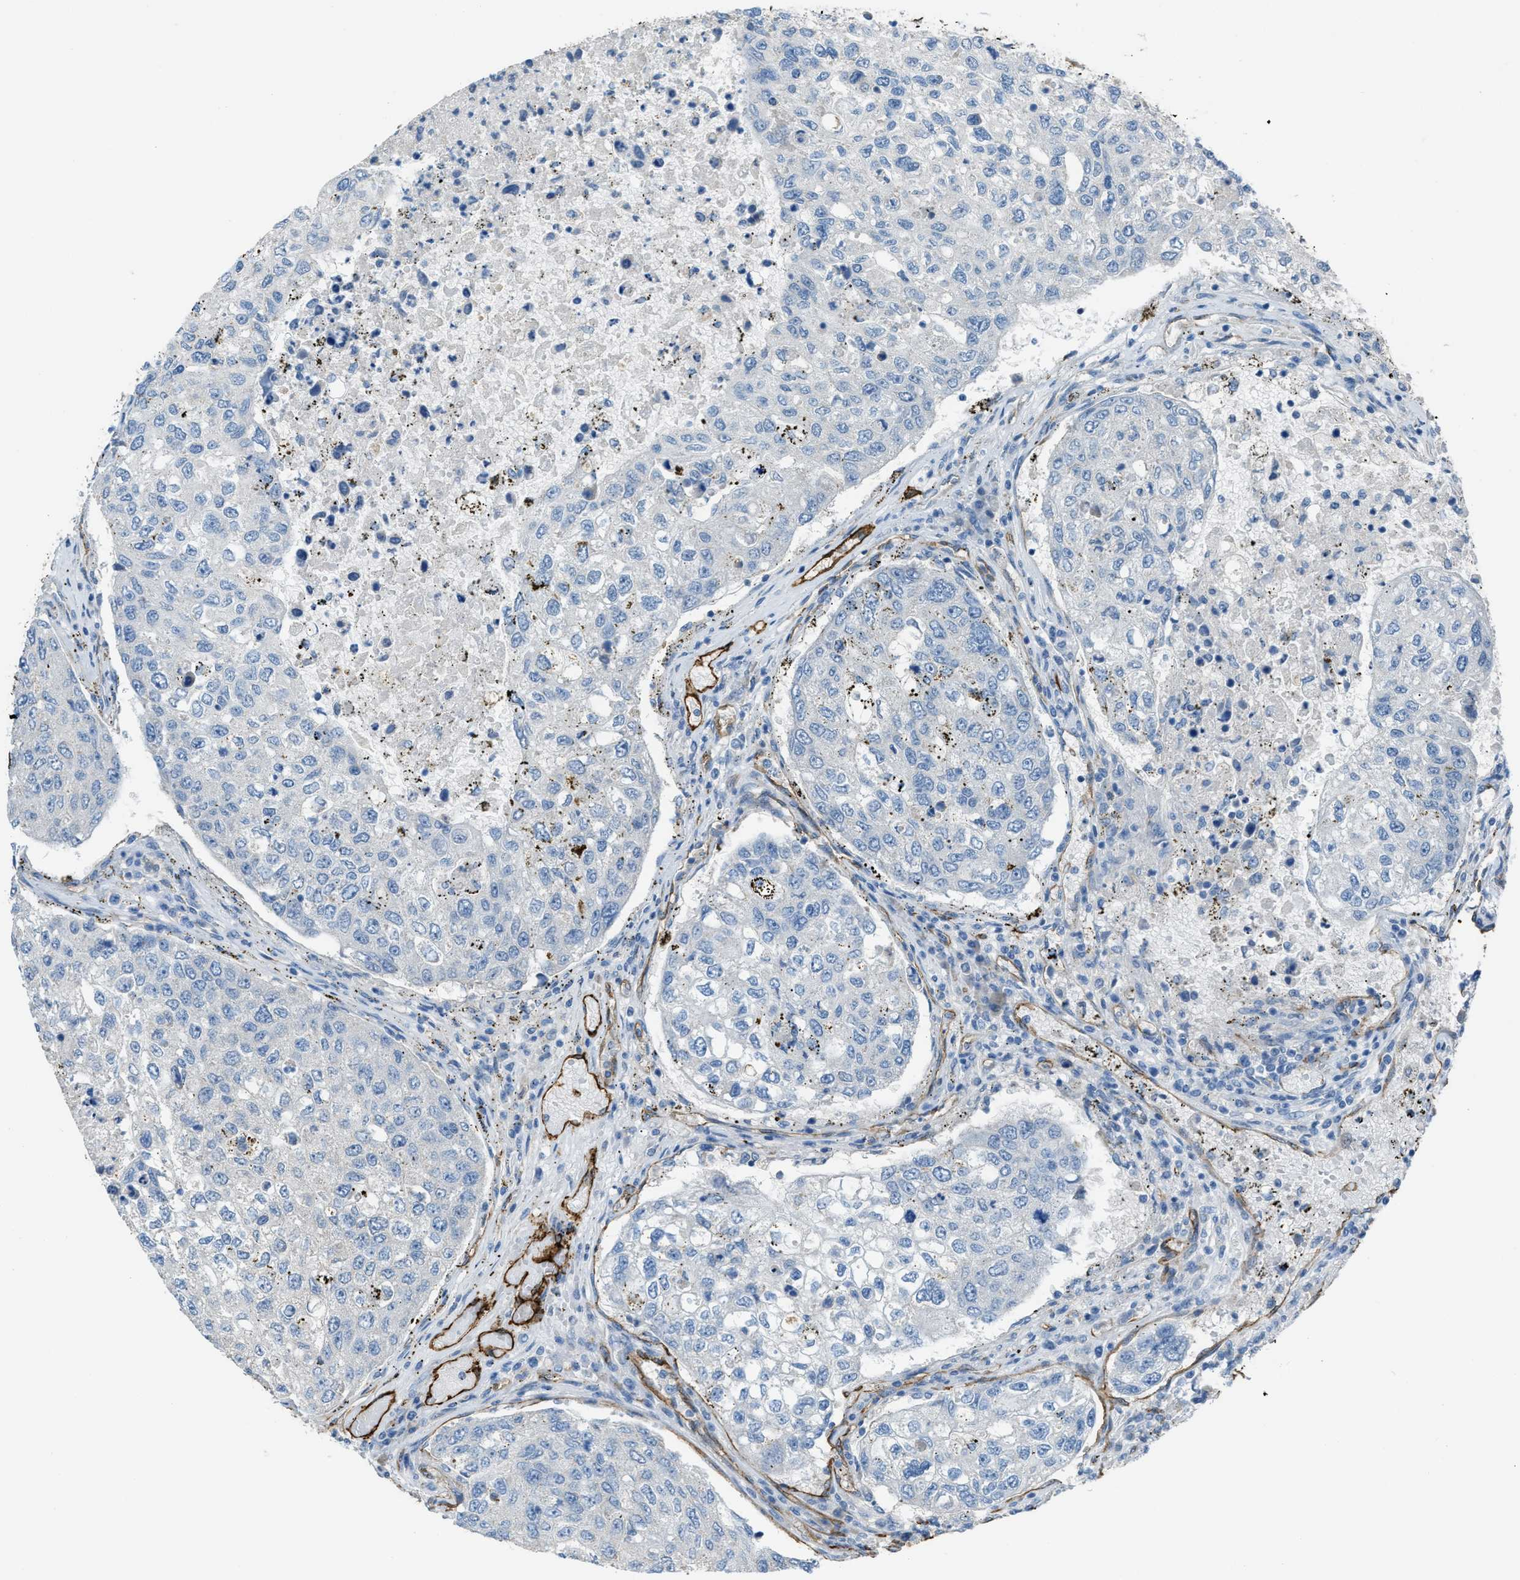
{"staining": {"intensity": "negative", "quantity": "none", "location": "none"}, "tissue": "urothelial cancer", "cell_type": "Tumor cells", "image_type": "cancer", "snomed": [{"axis": "morphology", "description": "Urothelial carcinoma, High grade"}, {"axis": "topography", "description": "Lymph node"}, {"axis": "topography", "description": "Urinary bladder"}], "caption": "Tumor cells show no significant staining in urothelial cancer. The staining is performed using DAB brown chromogen with nuclei counter-stained in using hematoxylin.", "gene": "SLC22A15", "patient": {"sex": "male", "age": 51}}